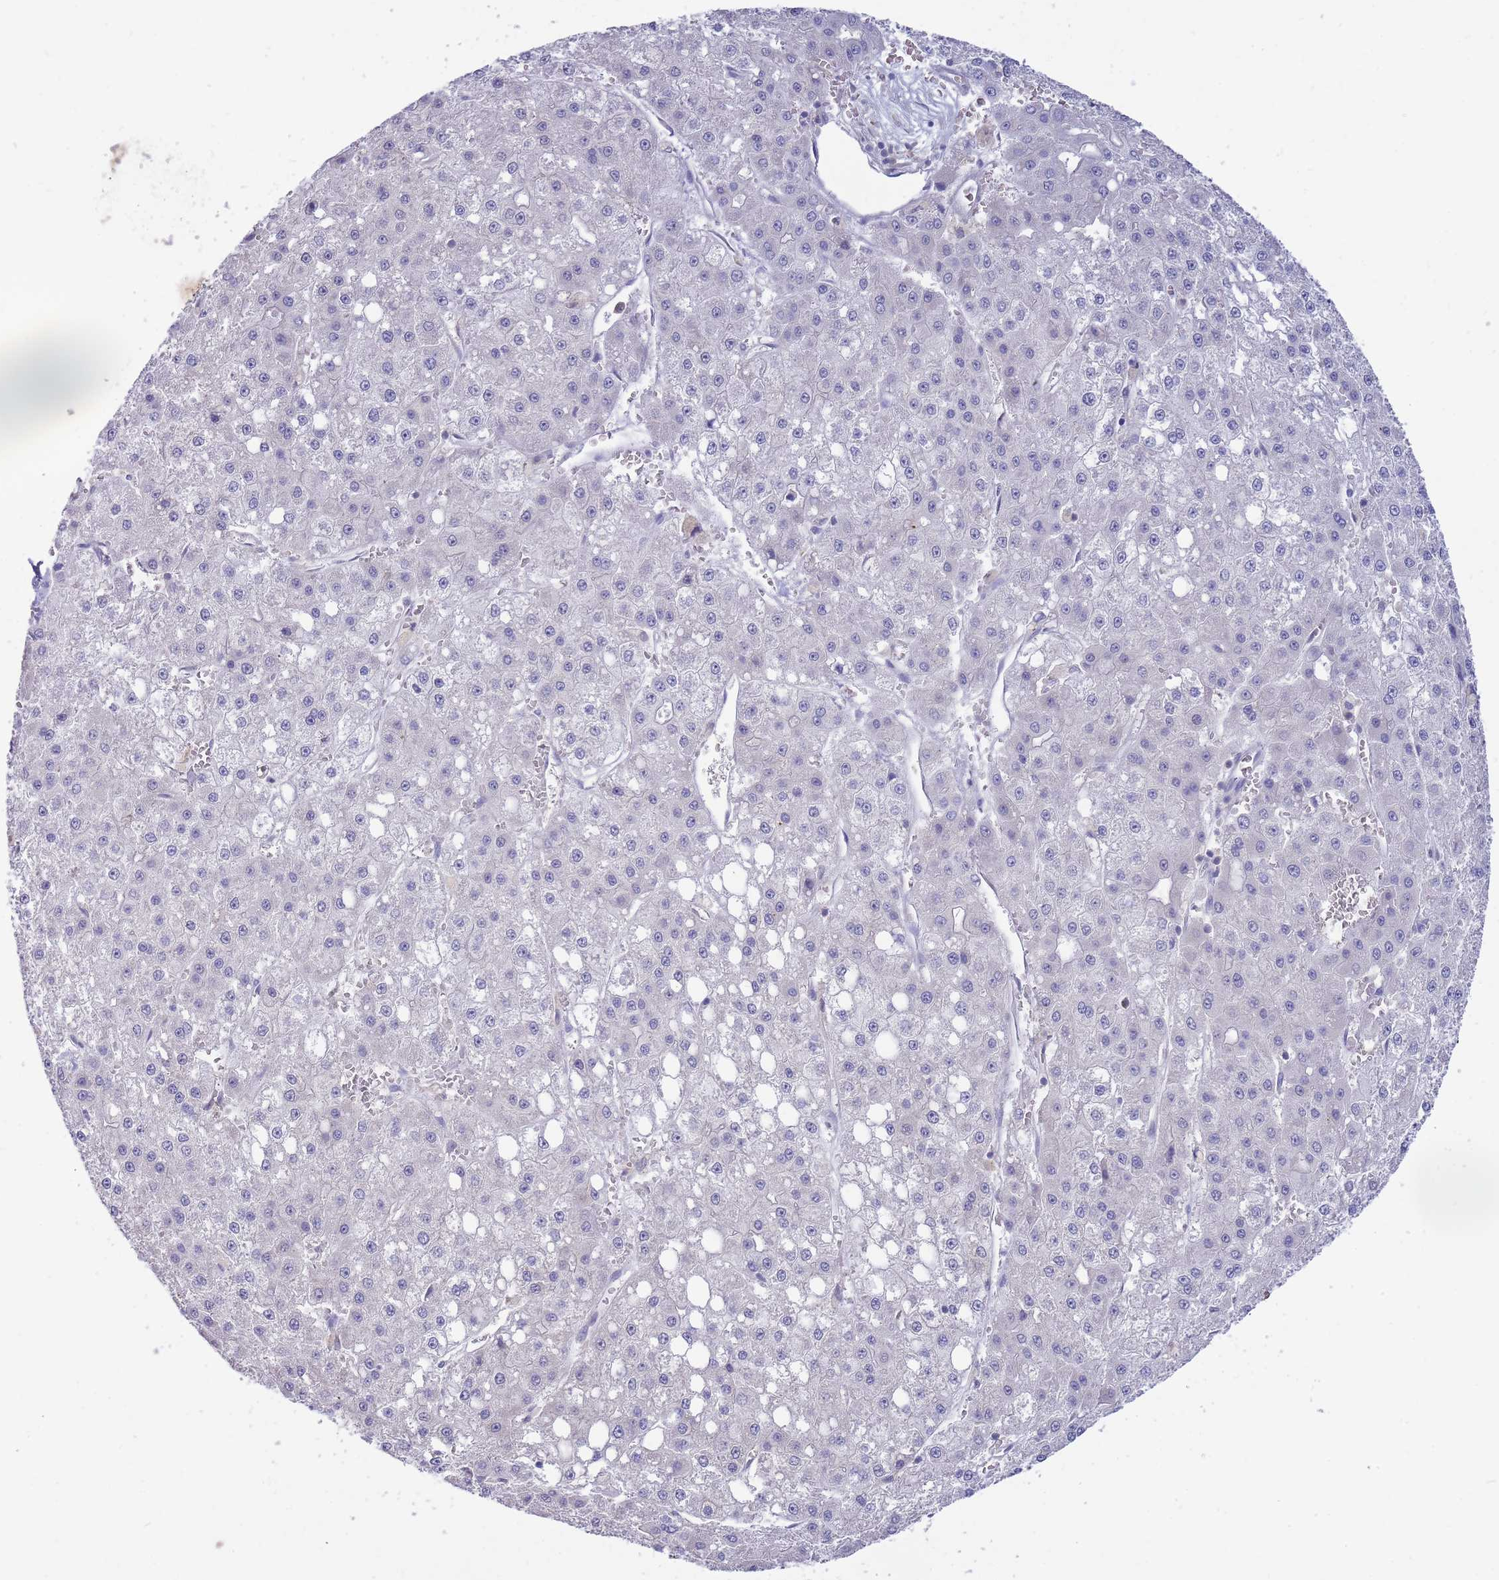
{"staining": {"intensity": "negative", "quantity": "none", "location": "none"}, "tissue": "liver cancer", "cell_type": "Tumor cells", "image_type": "cancer", "snomed": [{"axis": "morphology", "description": "Carcinoma, Hepatocellular, NOS"}, {"axis": "topography", "description": "Liver"}], "caption": "Liver cancer (hepatocellular carcinoma) was stained to show a protein in brown. There is no significant positivity in tumor cells. (DAB (3,3'-diaminobenzidine) immunohistochemistry, high magnification).", "gene": "AP5S1", "patient": {"sex": "male", "age": 47}}